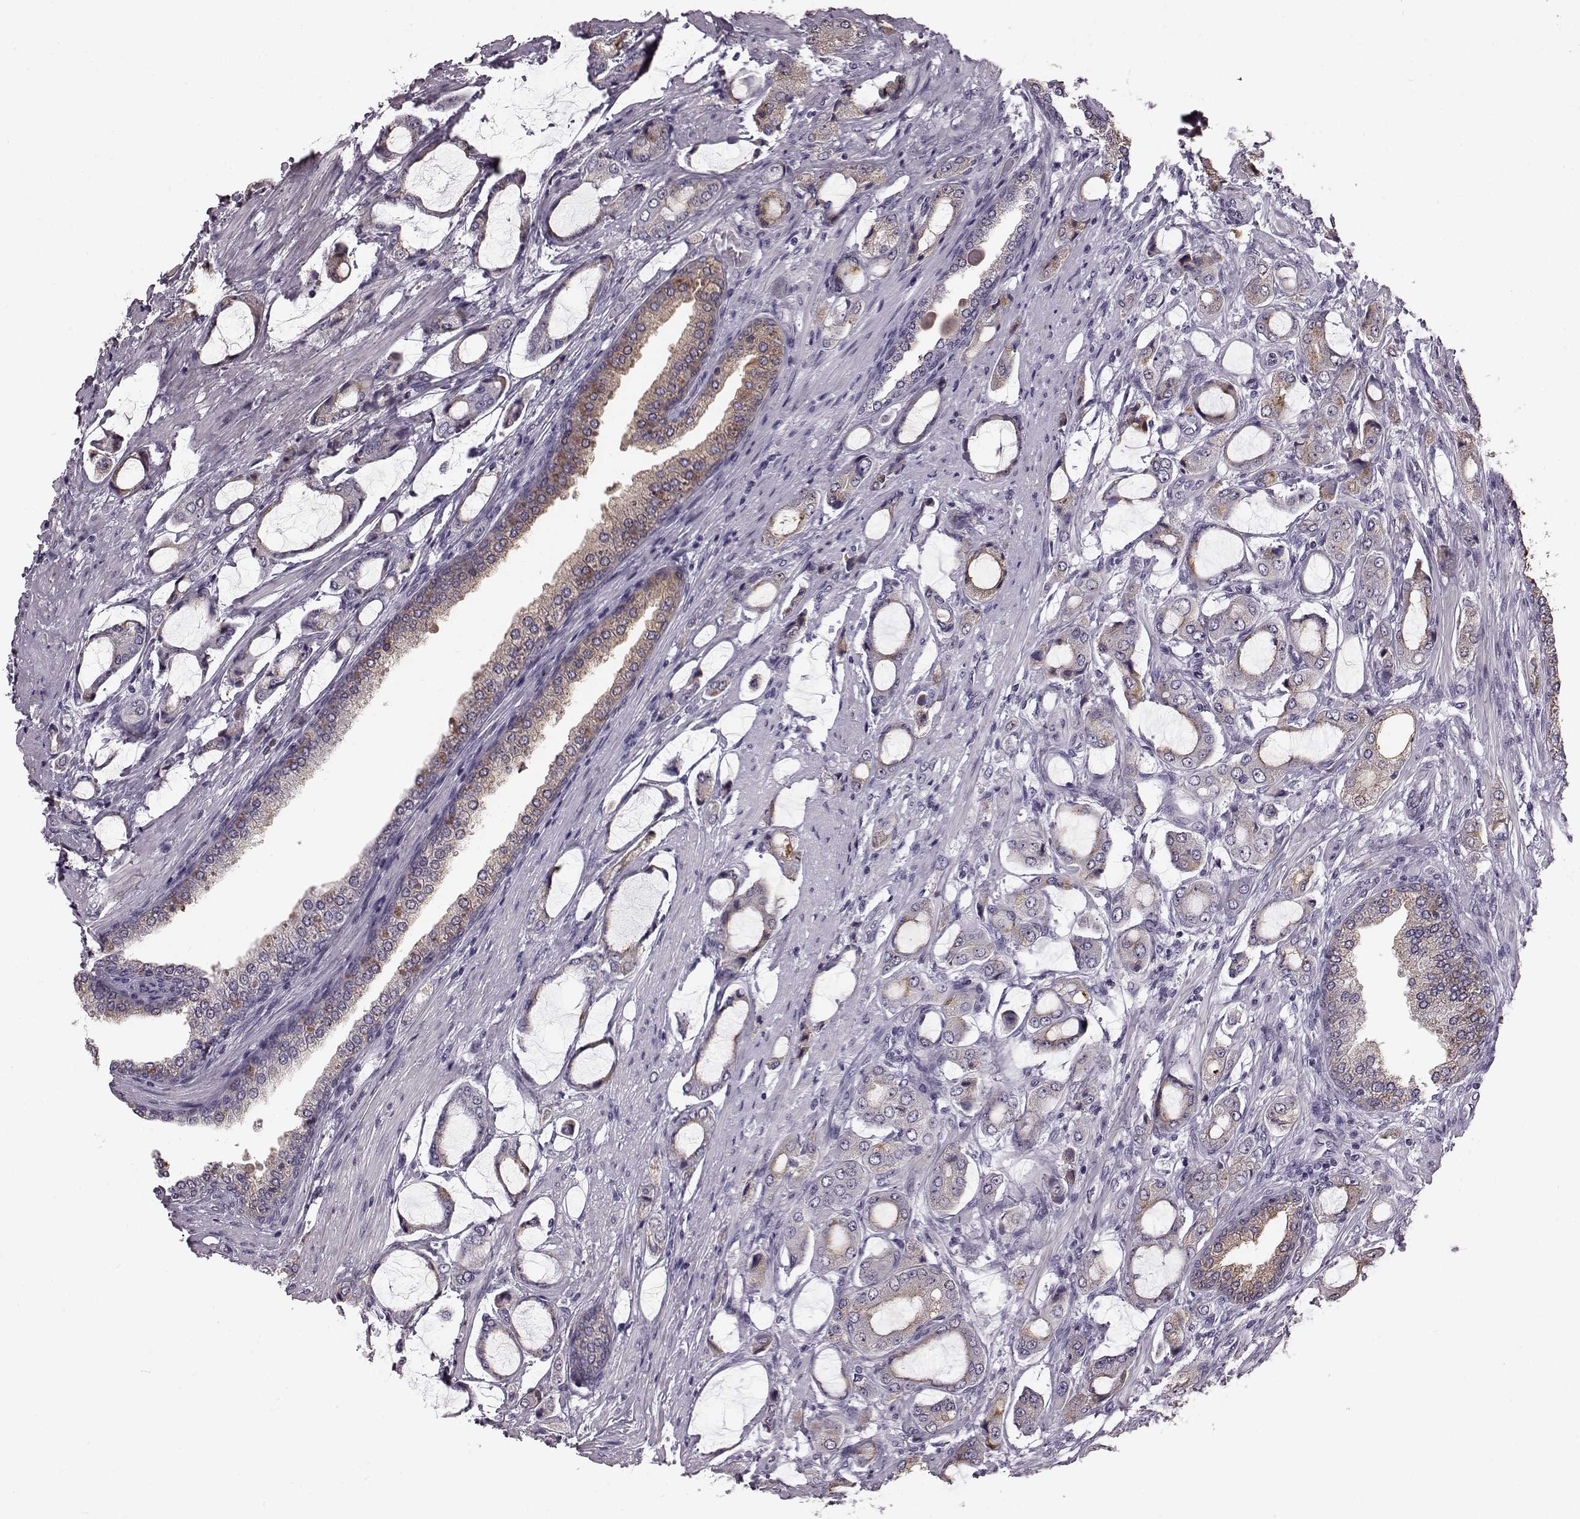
{"staining": {"intensity": "negative", "quantity": "none", "location": "none"}, "tissue": "prostate cancer", "cell_type": "Tumor cells", "image_type": "cancer", "snomed": [{"axis": "morphology", "description": "Adenocarcinoma, NOS"}, {"axis": "topography", "description": "Prostate"}], "caption": "There is no significant staining in tumor cells of adenocarcinoma (prostate).", "gene": "TCHHL1", "patient": {"sex": "male", "age": 63}}